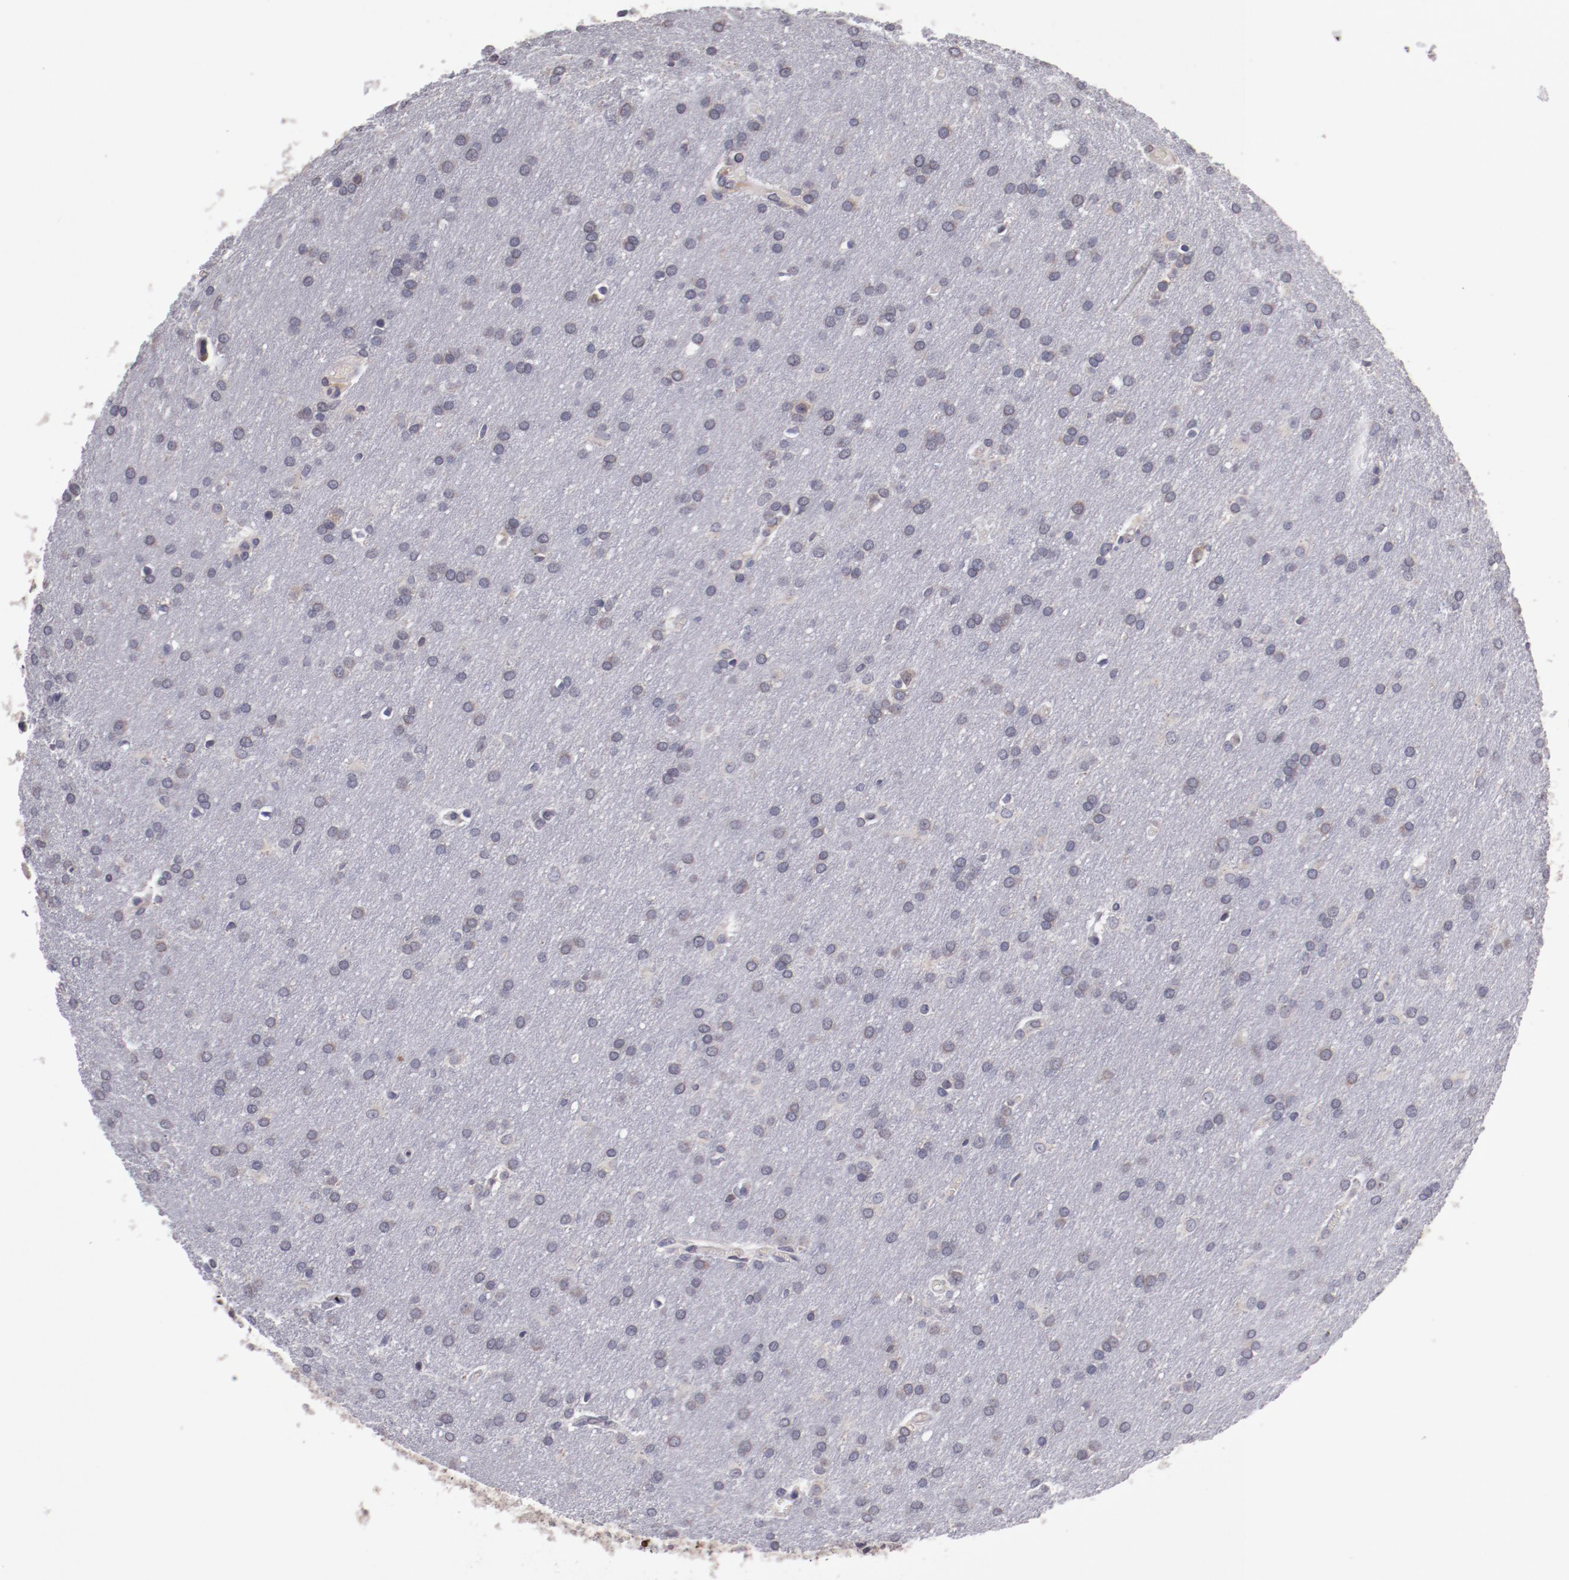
{"staining": {"intensity": "weak", "quantity": "<25%", "location": "cytoplasmic/membranous"}, "tissue": "glioma", "cell_type": "Tumor cells", "image_type": "cancer", "snomed": [{"axis": "morphology", "description": "Glioma, malignant, Low grade"}, {"axis": "topography", "description": "Brain"}], "caption": "Immunohistochemistry (IHC) of malignant glioma (low-grade) reveals no staining in tumor cells. Nuclei are stained in blue.", "gene": "IL12A", "patient": {"sex": "female", "age": 32}}